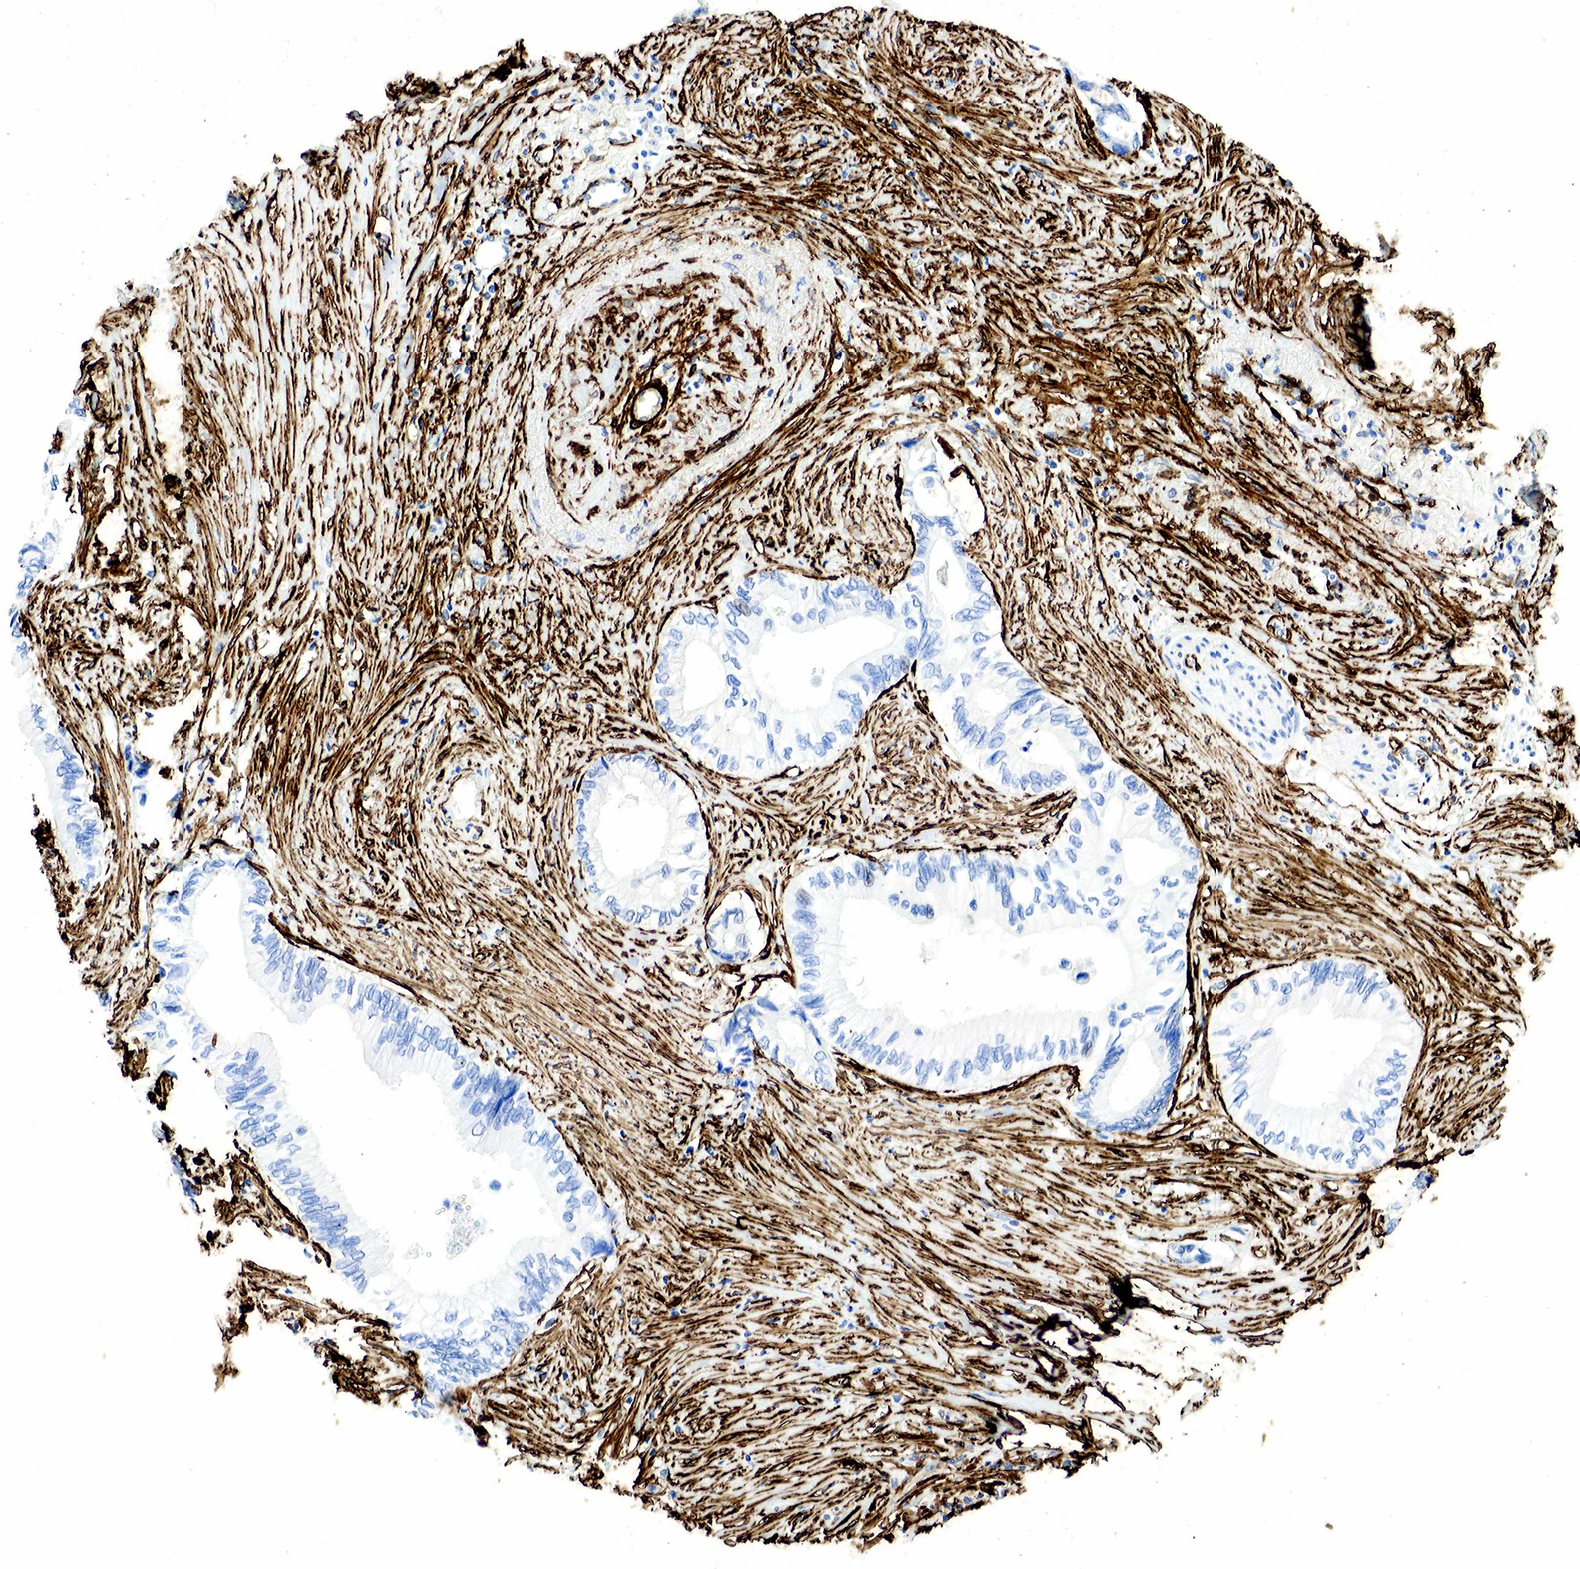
{"staining": {"intensity": "negative", "quantity": "none", "location": "none"}, "tissue": "pancreatic cancer", "cell_type": "Tumor cells", "image_type": "cancer", "snomed": [{"axis": "morphology", "description": "Adenocarcinoma, NOS"}, {"axis": "topography", "description": "Pancreas"}], "caption": "An image of pancreatic cancer (adenocarcinoma) stained for a protein reveals no brown staining in tumor cells.", "gene": "ACTA2", "patient": {"sex": "female", "age": 66}}